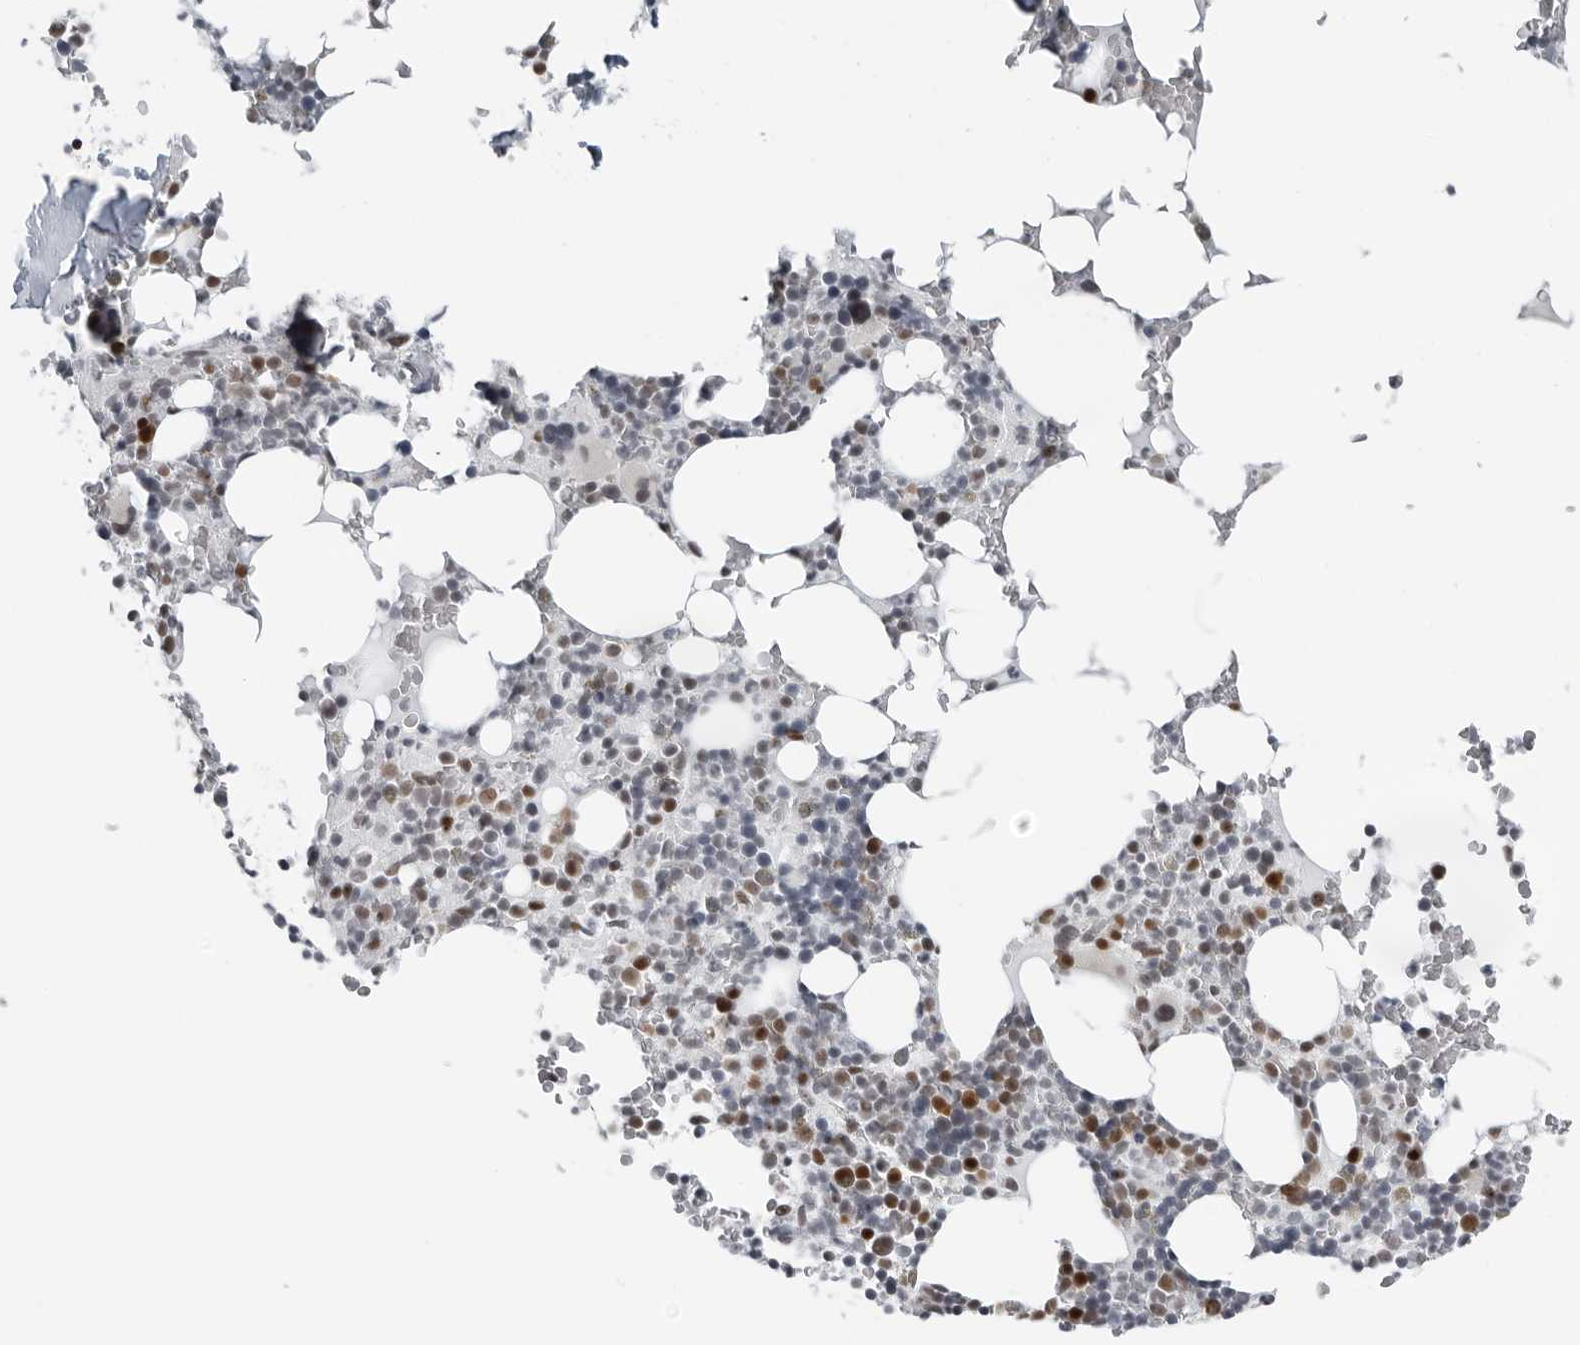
{"staining": {"intensity": "moderate", "quantity": "<25%", "location": "nuclear"}, "tissue": "bone marrow", "cell_type": "Hematopoietic cells", "image_type": "normal", "snomed": [{"axis": "morphology", "description": "Normal tissue, NOS"}, {"axis": "topography", "description": "Bone marrow"}], "caption": "Bone marrow stained for a protein exhibits moderate nuclear positivity in hematopoietic cells. (Stains: DAB in brown, nuclei in blue, Microscopy: brightfield microscopy at high magnification).", "gene": "PPP1R42", "patient": {"sex": "male", "age": 58}}